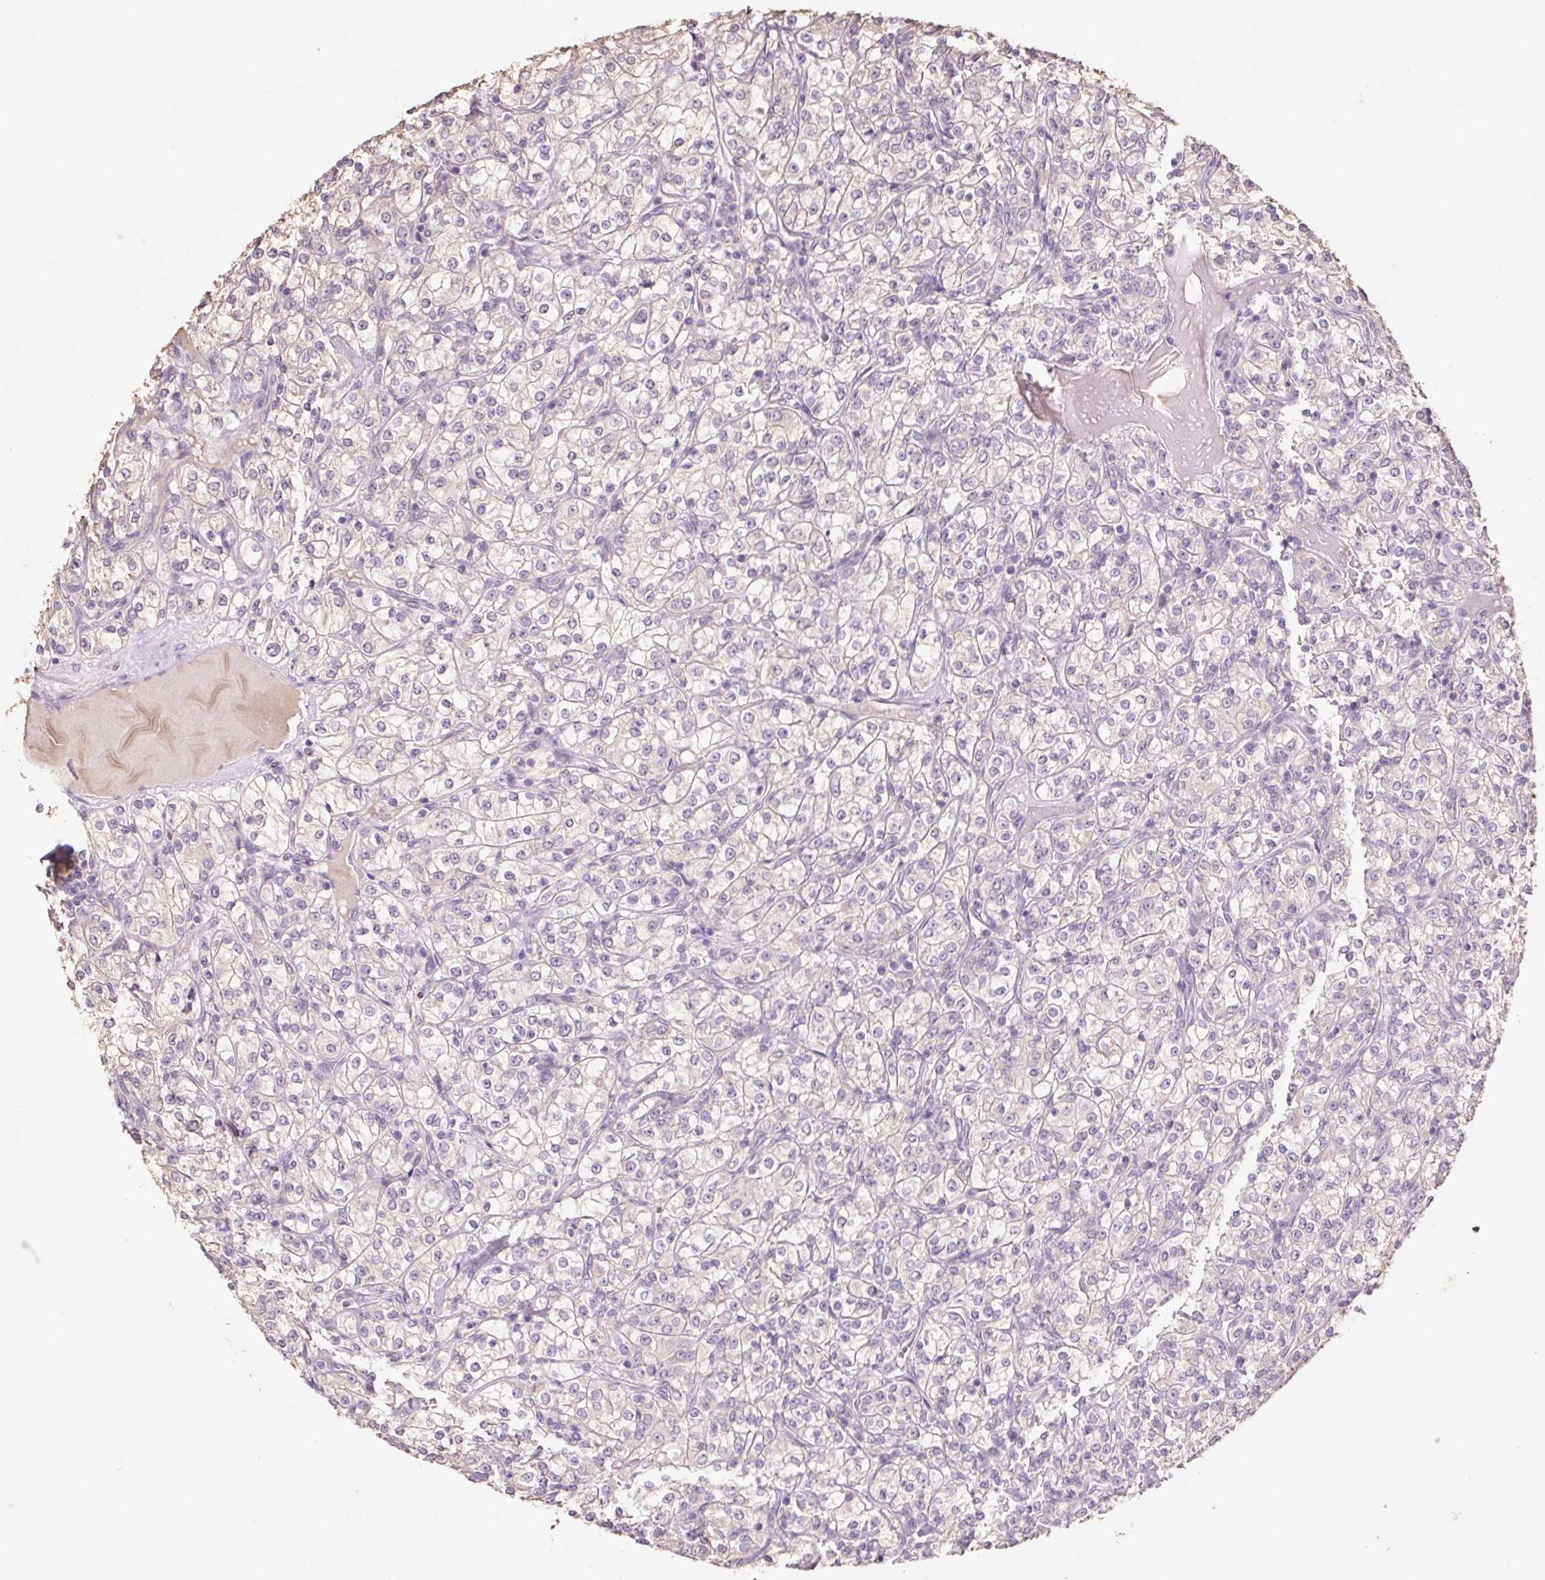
{"staining": {"intensity": "negative", "quantity": "none", "location": "none"}, "tissue": "renal cancer", "cell_type": "Tumor cells", "image_type": "cancer", "snomed": [{"axis": "morphology", "description": "Adenocarcinoma, NOS"}, {"axis": "topography", "description": "Kidney"}], "caption": "DAB immunohistochemical staining of renal cancer reveals no significant staining in tumor cells.", "gene": "GRM2", "patient": {"sex": "male", "age": 77}}